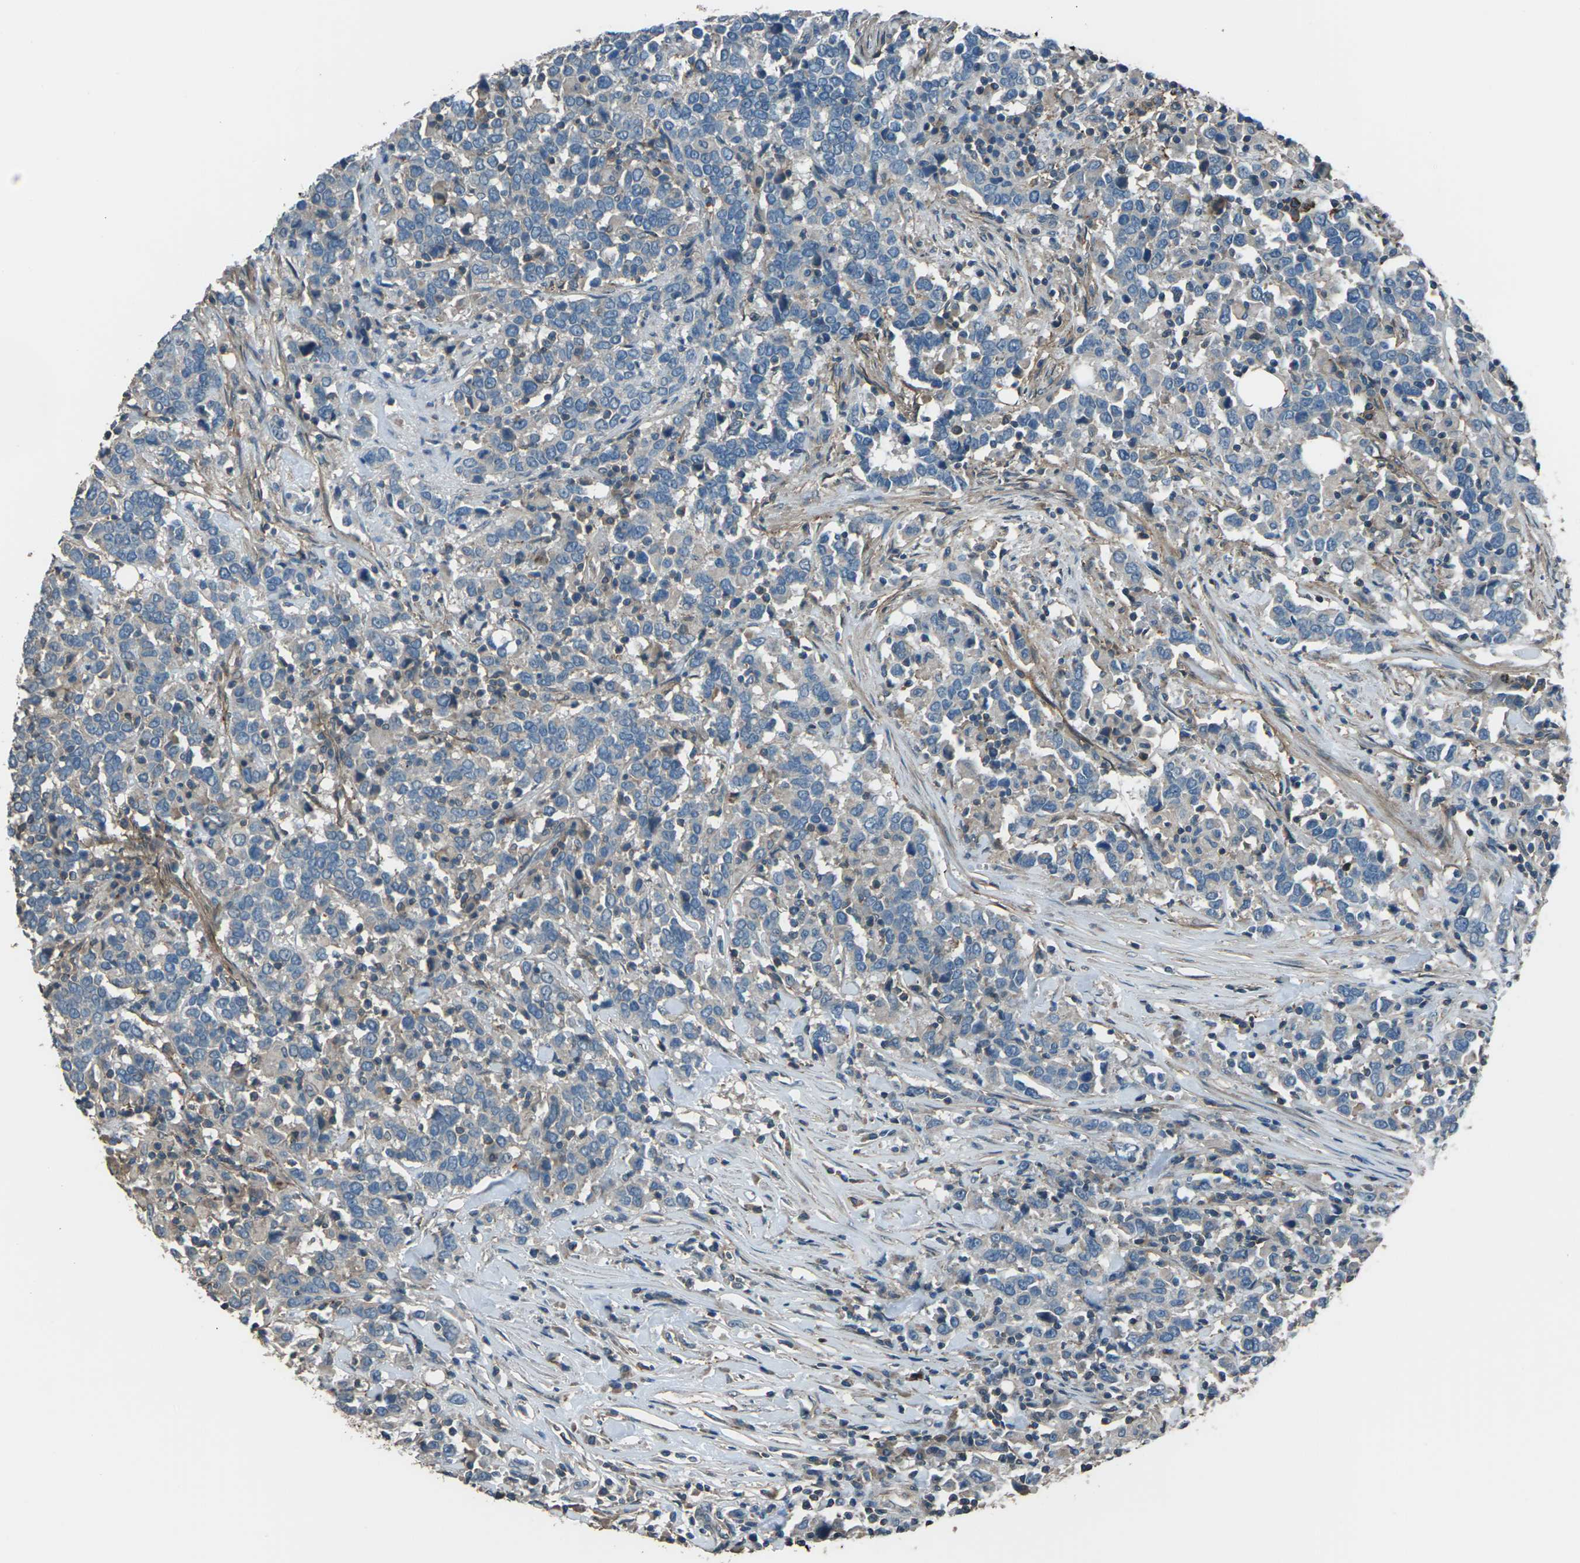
{"staining": {"intensity": "weak", "quantity": "25%-75%", "location": "cytoplasmic/membranous"}, "tissue": "urothelial cancer", "cell_type": "Tumor cells", "image_type": "cancer", "snomed": [{"axis": "morphology", "description": "Urothelial carcinoma, High grade"}, {"axis": "topography", "description": "Urinary bladder"}], "caption": "The photomicrograph demonstrates a brown stain indicating the presence of a protein in the cytoplasmic/membranous of tumor cells in urothelial carcinoma (high-grade).", "gene": "CMTM4", "patient": {"sex": "male", "age": 61}}